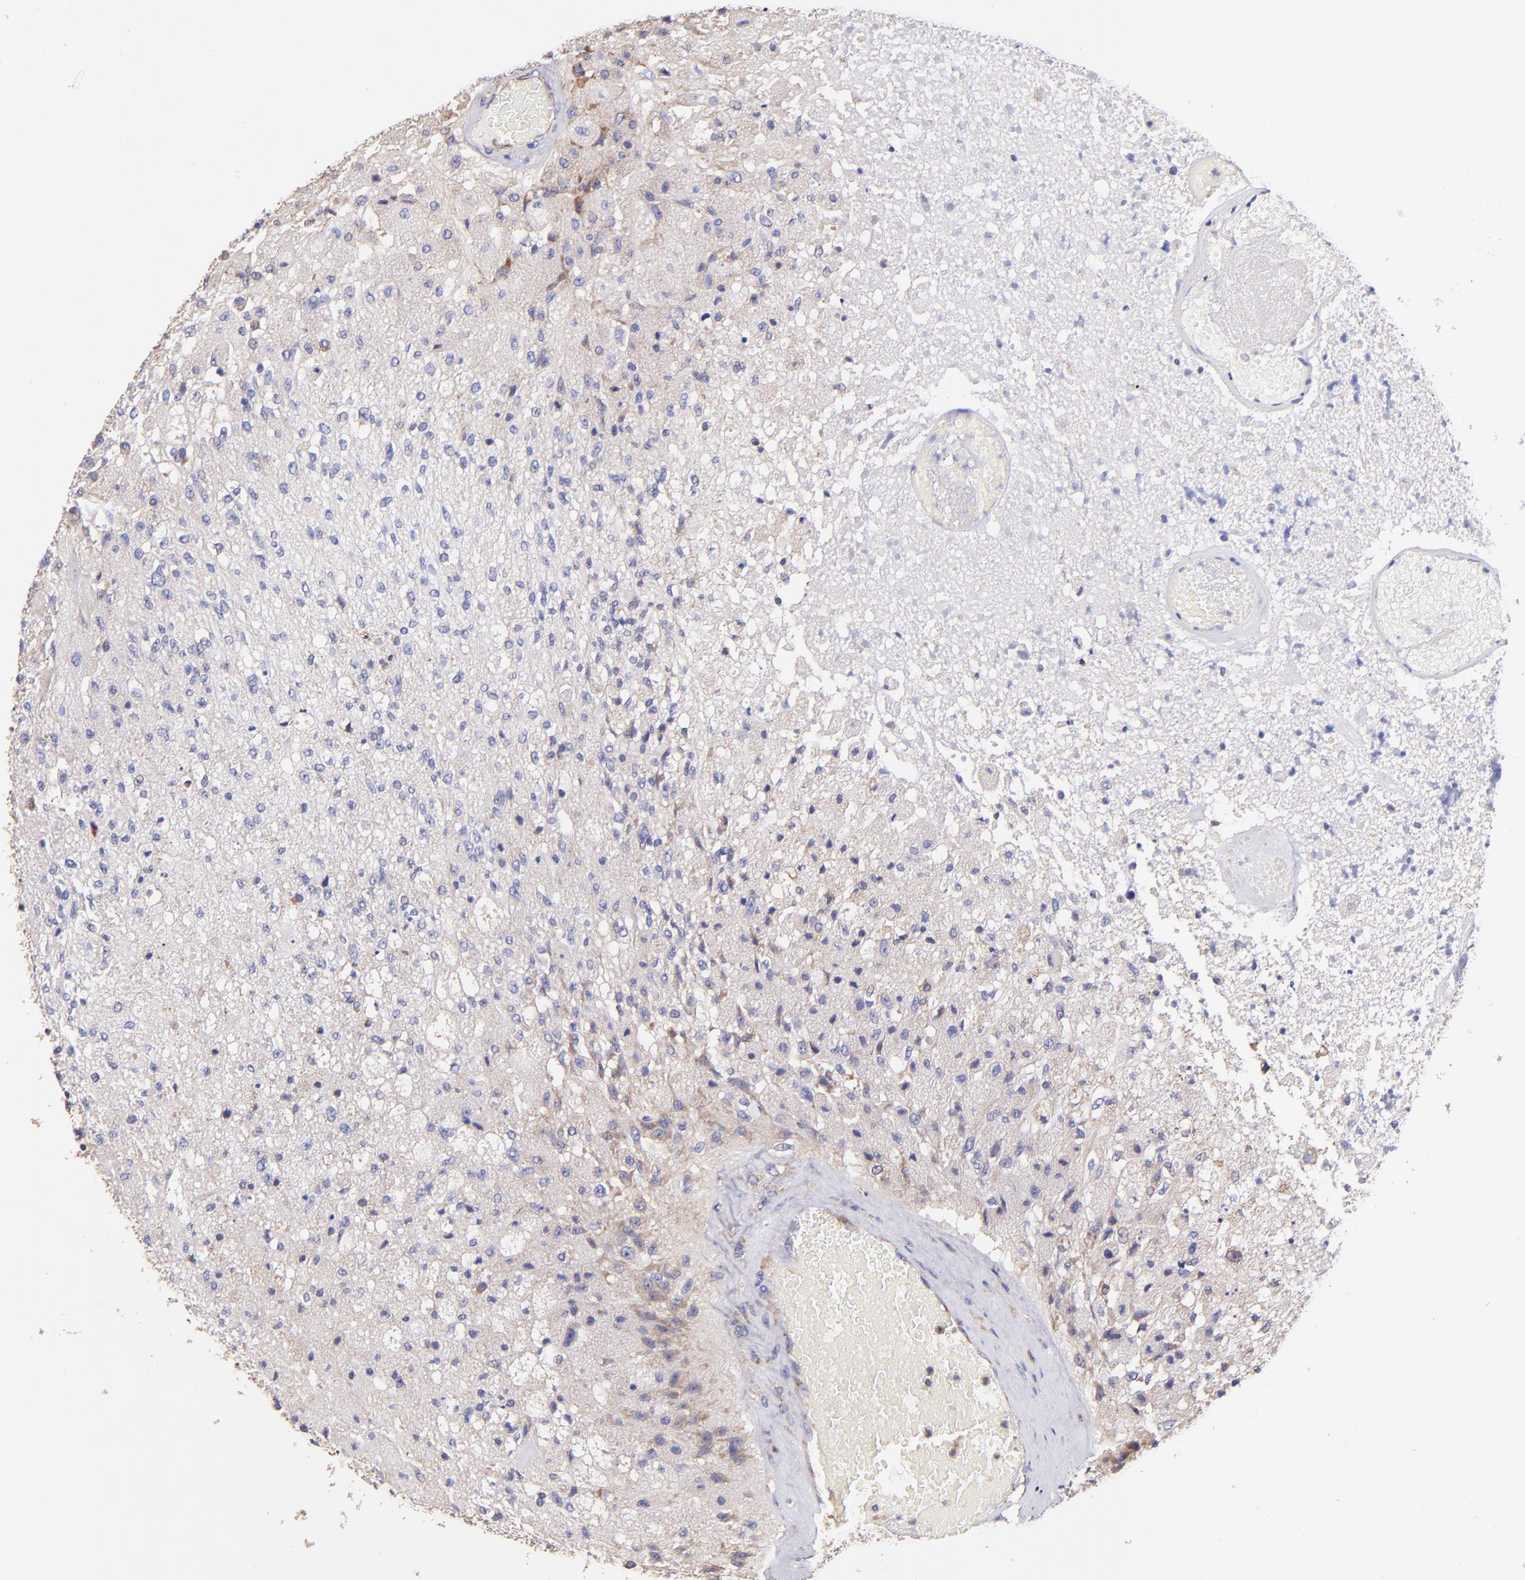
{"staining": {"intensity": "weak", "quantity": "<25%", "location": "cytoplasmic/membranous"}, "tissue": "glioma", "cell_type": "Tumor cells", "image_type": "cancer", "snomed": [{"axis": "morphology", "description": "Normal tissue, NOS"}, {"axis": "morphology", "description": "Glioma, malignant, High grade"}, {"axis": "topography", "description": "Cerebral cortex"}], "caption": "This image is of malignant glioma (high-grade) stained with immunohistochemistry (IHC) to label a protein in brown with the nuclei are counter-stained blue. There is no staining in tumor cells. The staining was performed using DAB to visualize the protein expression in brown, while the nuclei were stained in blue with hematoxylin (Magnification: 20x).", "gene": "PREX1", "patient": {"sex": "male", "age": 77}}